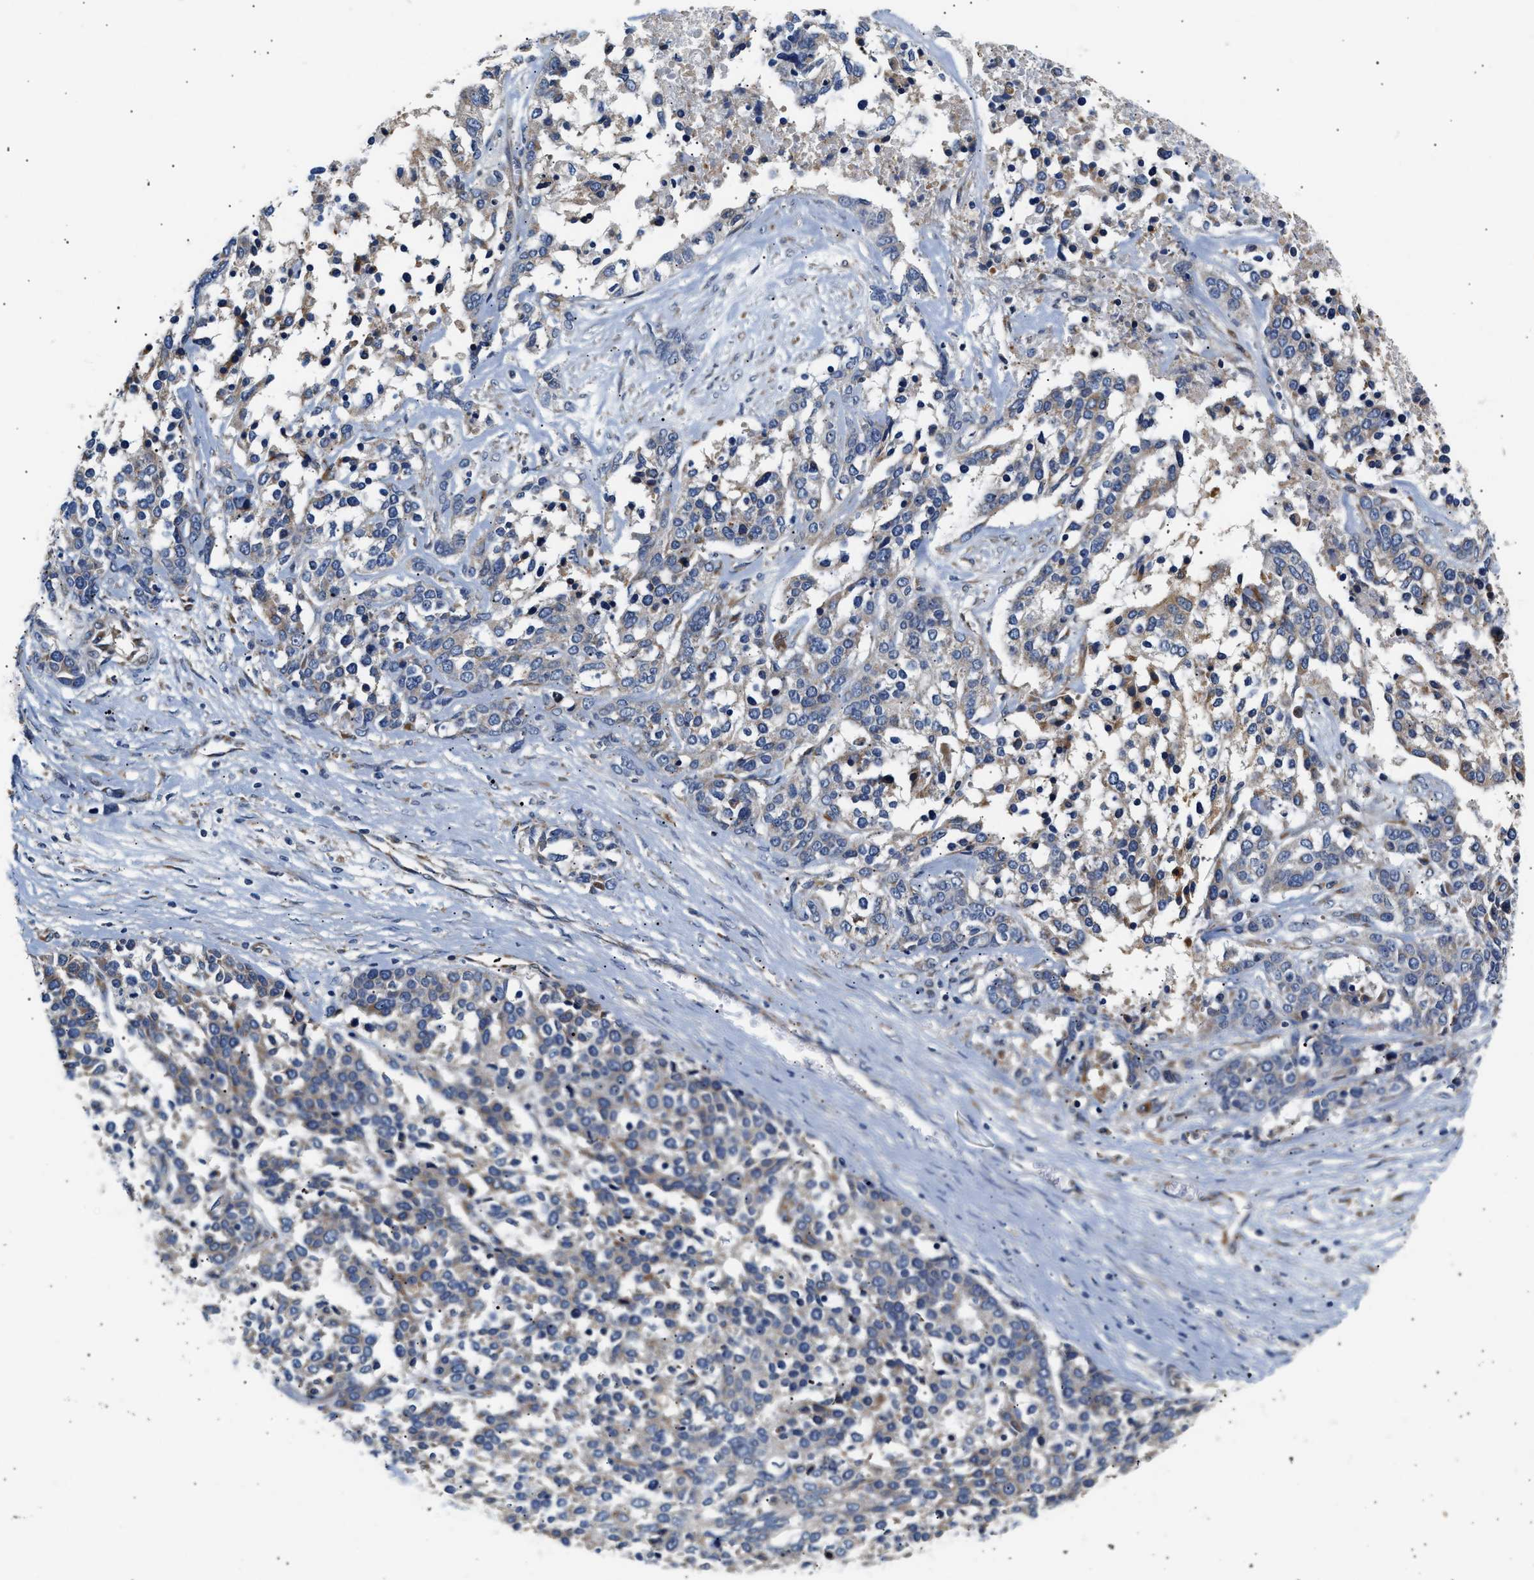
{"staining": {"intensity": "weak", "quantity": ">75%", "location": "cytoplasmic/membranous"}, "tissue": "ovarian cancer", "cell_type": "Tumor cells", "image_type": "cancer", "snomed": [{"axis": "morphology", "description": "Cystadenocarcinoma, serous, NOS"}, {"axis": "topography", "description": "Ovary"}], "caption": "Ovarian serous cystadenocarcinoma stained with a brown dye exhibits weak cytoplasmic/membranous positive staining in approximately >75% of tumor cells.", "gene": "IFT74", "patient": {"sex": "female", "age": 44}}